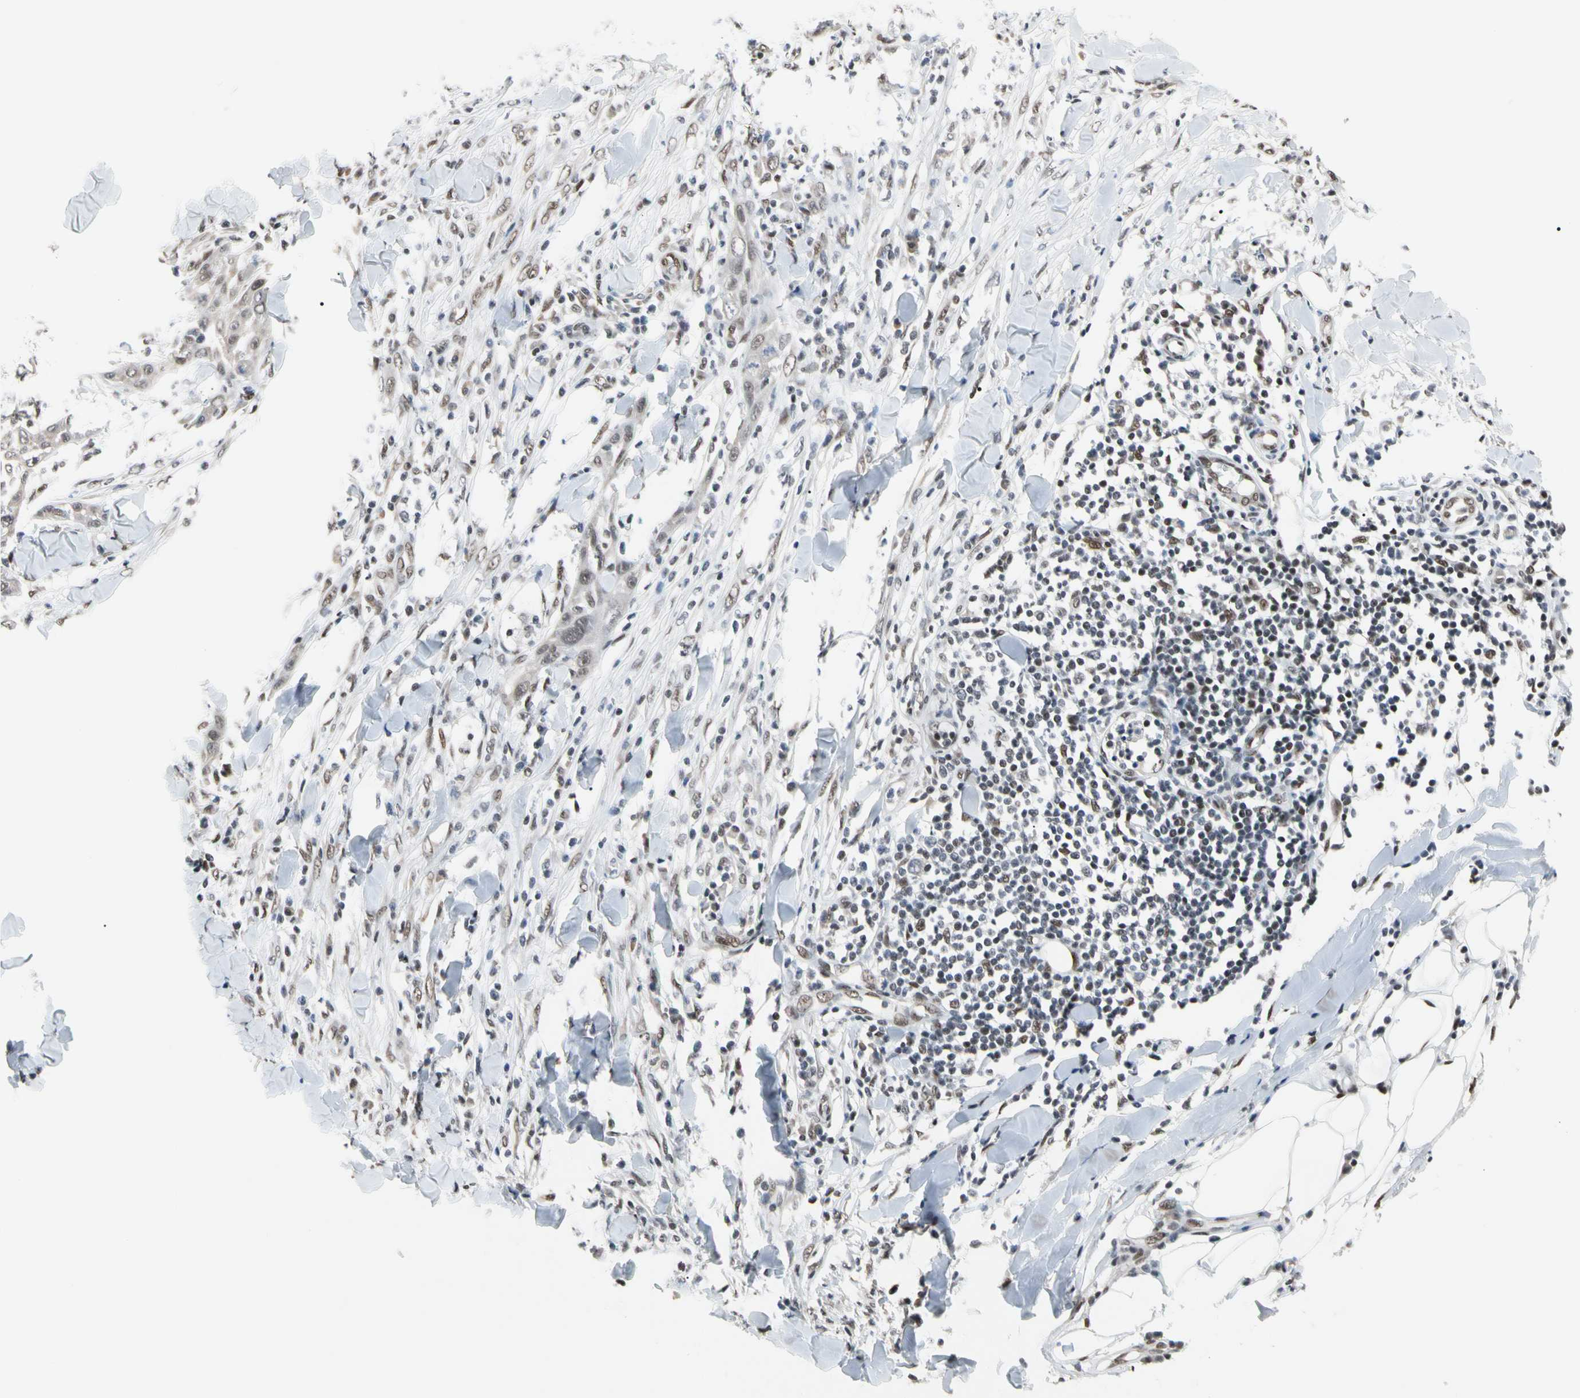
{"staining": {"intensity": "weak", "quantity": "25%-75%", "location": "nuclear"}, "tissue": "skin cancer", "cell_type": "Tumor cells", "image_type": "cancer", "snomed": [{"axis": "morphology", "description": "Squamous cell carcinoma, NOS"}, {"axis": "topography", "description": "Skin"}], "caption": "The image demonstrates staining of skin cancer, revealing weak nuclear protein staining (brown color) within tumor cells. Using DAB (3,3'-diaminobenzidine) (brown) and hematoxylin (blue) stains, captured at high magnification using brightfield microscopy.", "gene": "FAM98B", "patient": {"sex": "male", "age": 24}}